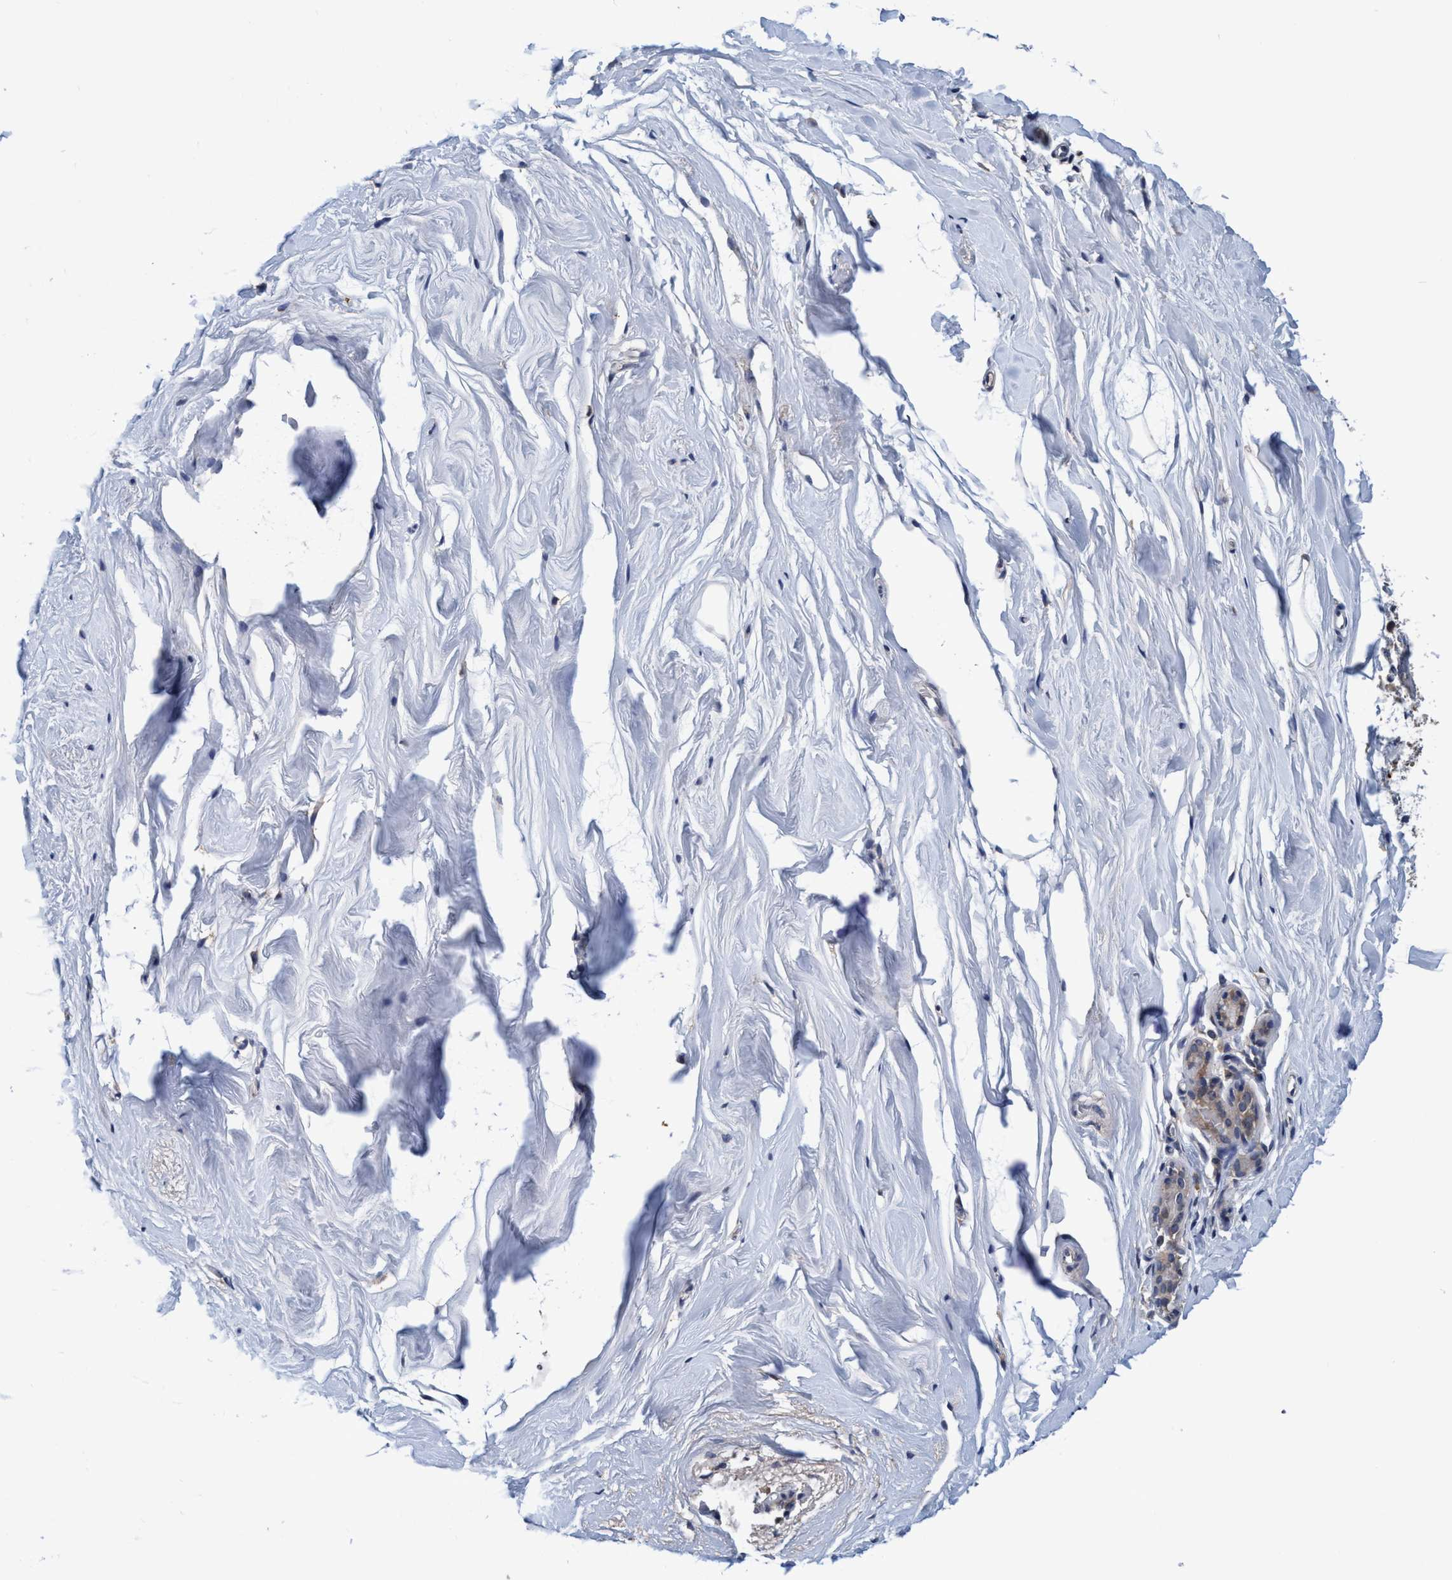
{"staining": {"intensity": "negative", "quantity": "none", "location": "none"}, "tissue": "breast", "cell_type": "Adipocytes", "image_type": "normal", "snomed": [{"axis": "morphology", "description": "Normal tissue, NOS"}, {"axis": "topography", "description": "Breast"}], "caption": "Immunohistochemistry (IHC) histopathology image of benign breast: human breast stained with DAB (3,3'-diaminobenzidine) displays no significant protein expression in adipocytes.", "gene": "CALCOCO2", "patient": {"sex": "female", "age": 62}}